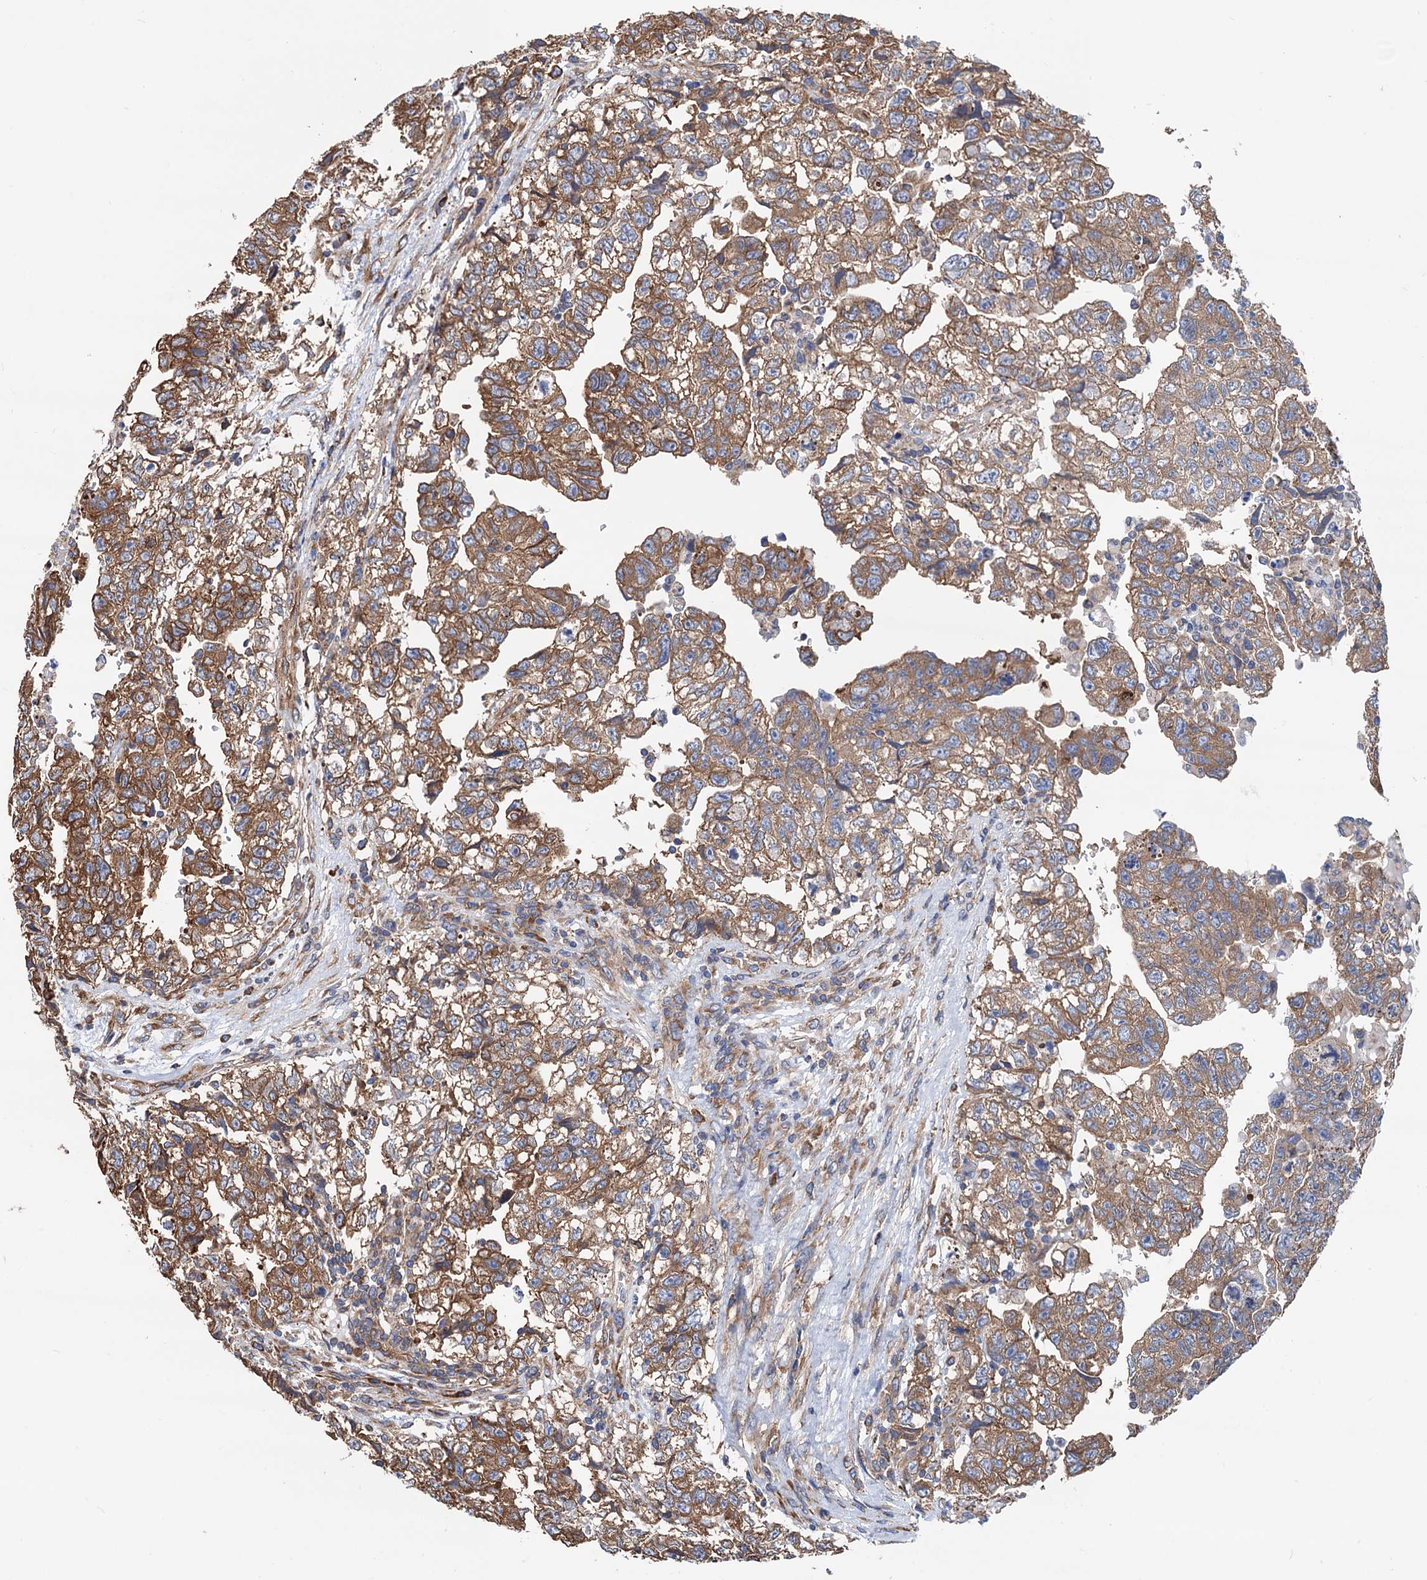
{"staining": {"intensity": "moderate", "quantity": ">75%", "location": "cytoplasmic/membranous"}, "tissue": "testis cancer", "cell_type": "Tumor cells", "image_type": "cancer", "snomed": [{"axis": "morphology", "description": "Carcinoma, Embryonal, NOS"}, {"axis": "topography", "description": "Testis"}], "caption": "Human embryonal carcinoma (testis) stained with a brown dye reveals moderate cytoplasmic/membranous positive staining in about >75% of tumor cells.", "gene": "SLC12A7", "patient": {"sex": "male", "age": 36}}